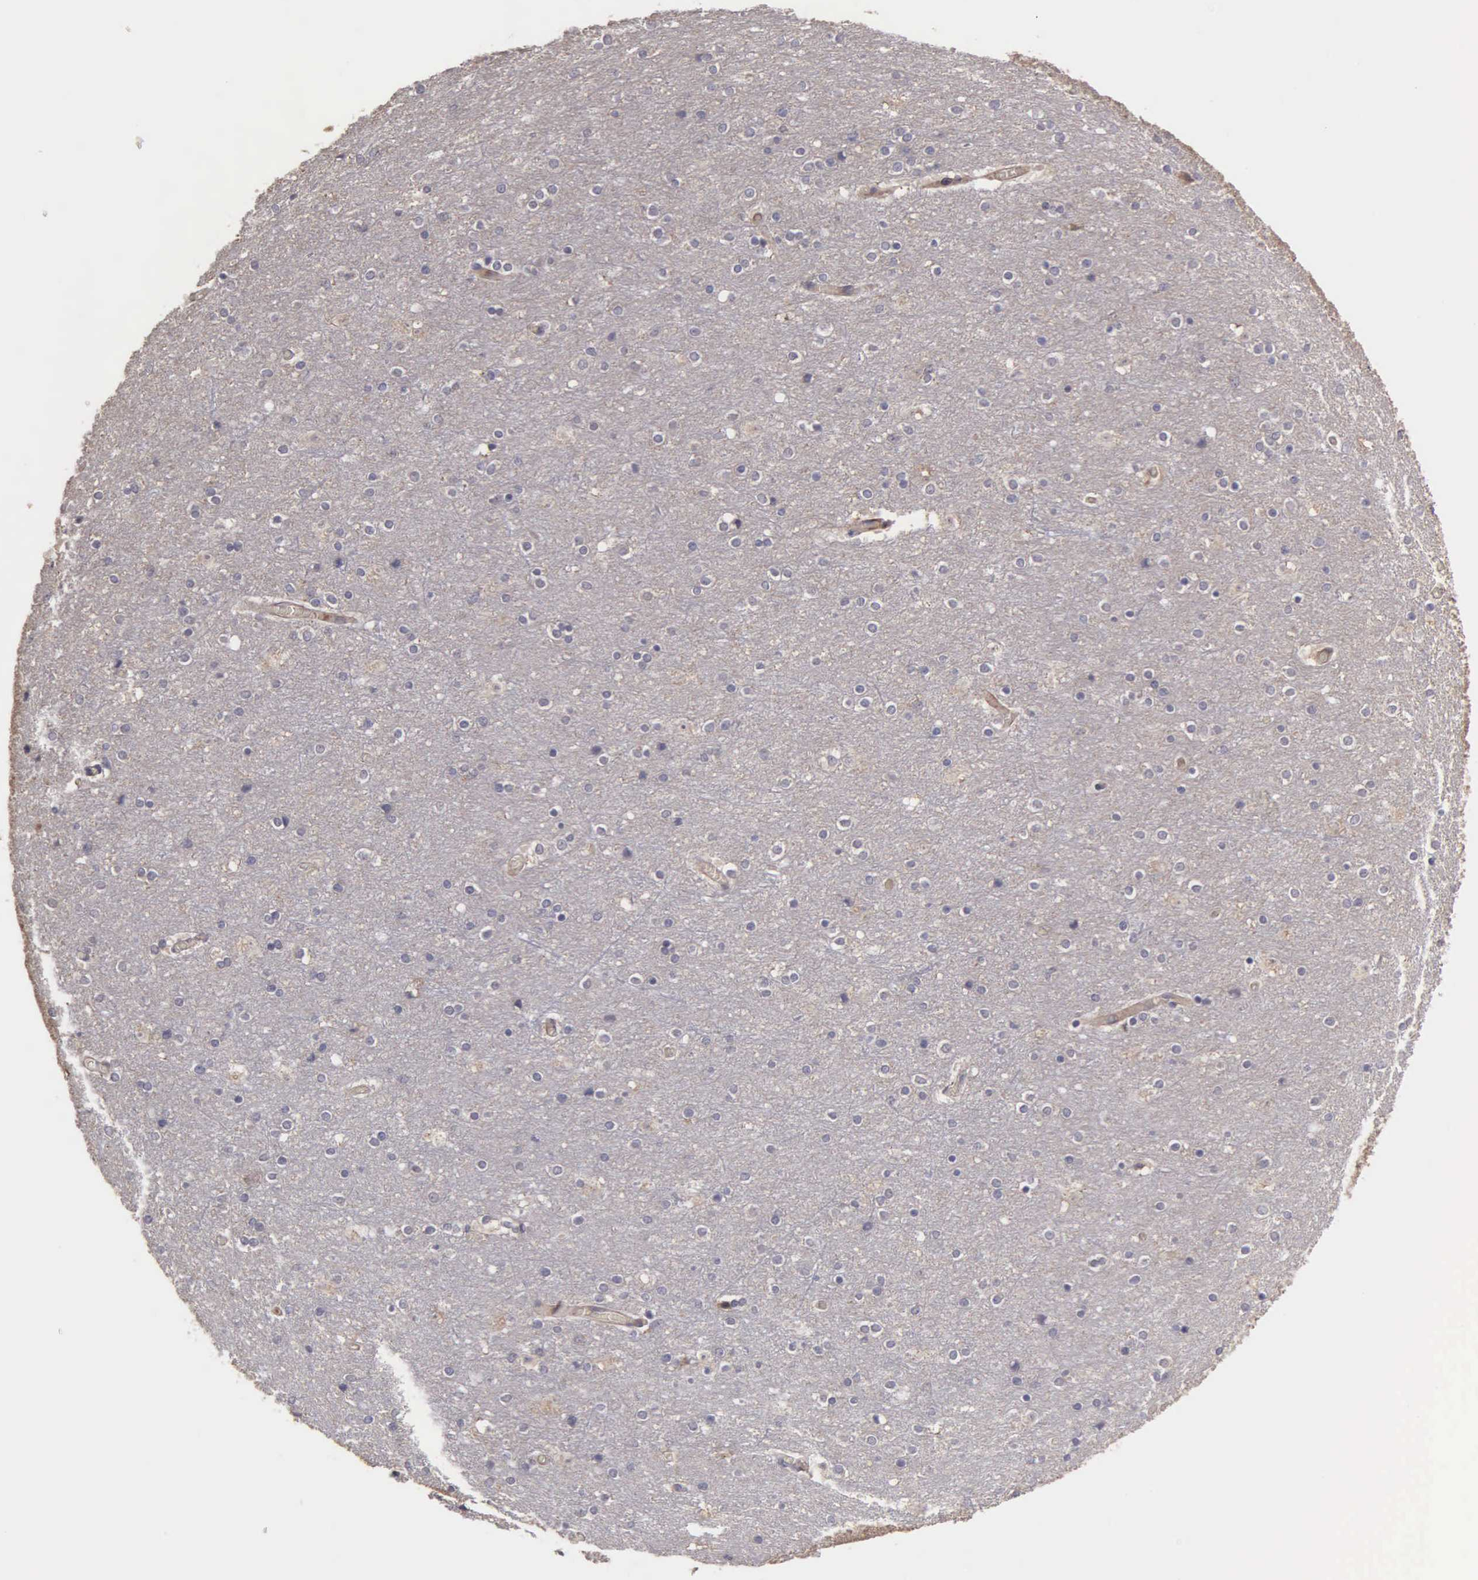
{"staining": {"intensity": "weak", "quantity": "25%-75%", "location": "cytoplasmic/membranous"}, "tissue": "cerebral cortex", "cell_type": "Endothelial cells", "image_type": "normal", "snomed": [{"axis": "morphology", "description": "Normal tissue, NOS"}, {"axis": "topography", "description": "Cerebral cortex"}], "caption": "Immunohistochemical staining of unremarkable human cerebral cortex displays low levels of weak cytoplasmic/membranous positivity in approximately 25%-75% of endothelial cells.", "gene": "RTL10", "patient": {"sex": "female", "age": 54}}